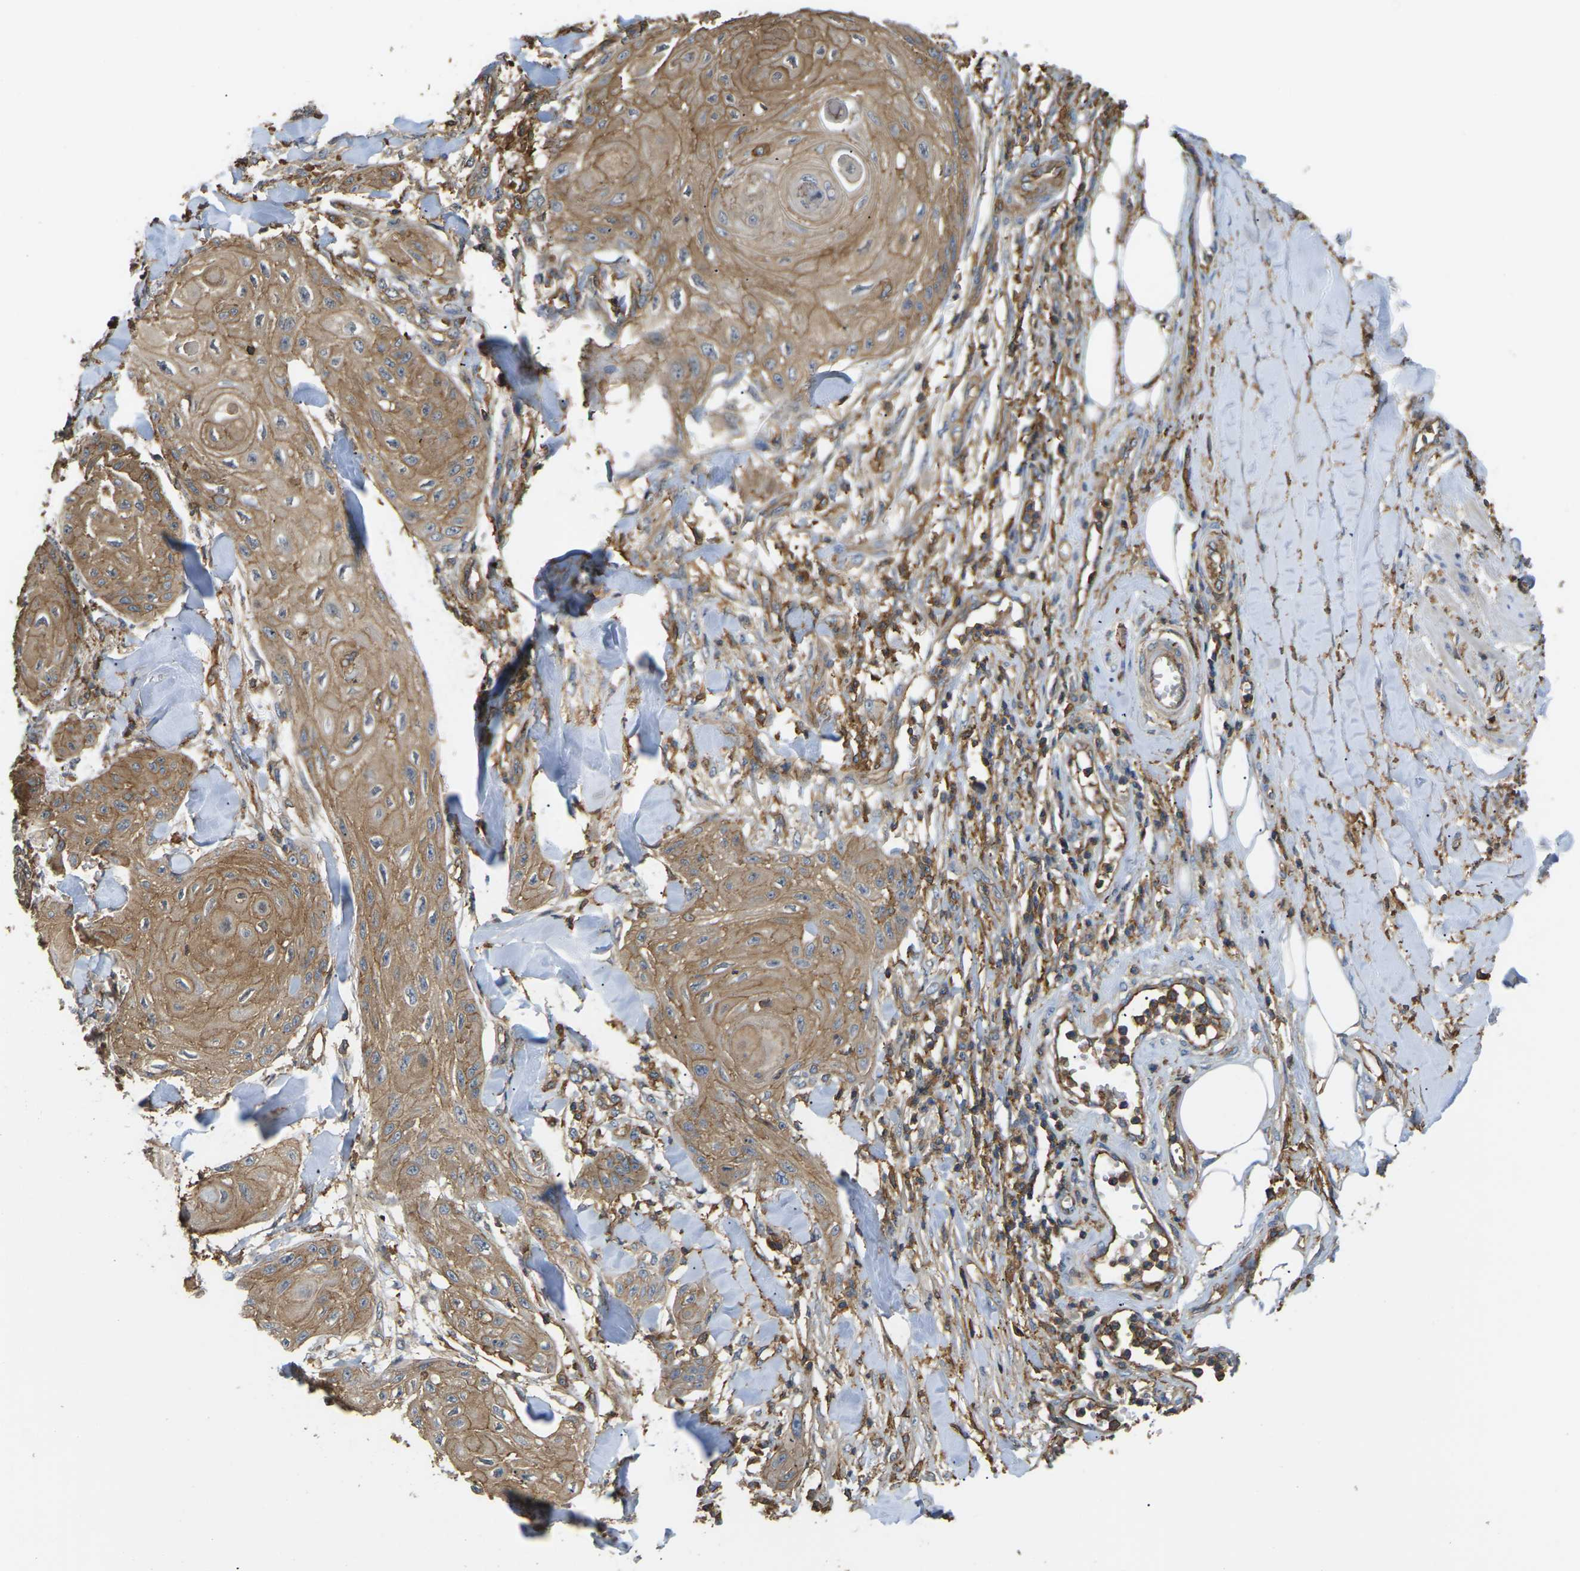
{"staining": {"intensity": "moderate", "quantity": ">75%", "location": "cytoplasmic/membranous"}, "tissue": "skin cancer", "cell_type": "Tumor cells", "image_type": "cancer", "snomed": [{"axis": "morphology", "description": "Squamous cell carcinoma, NOS"}, {"axis": "topography", "description": "Skin"}], "caption": "Moderate cytoplasmic/membranous positivity for a protein is present in approximately >75% of tumor cells of skin squamous cell carcinoma using immunohistochemistry (IHC).", "gene": "IQGAP1", "patient": {"sex": "male", "age": 74}}